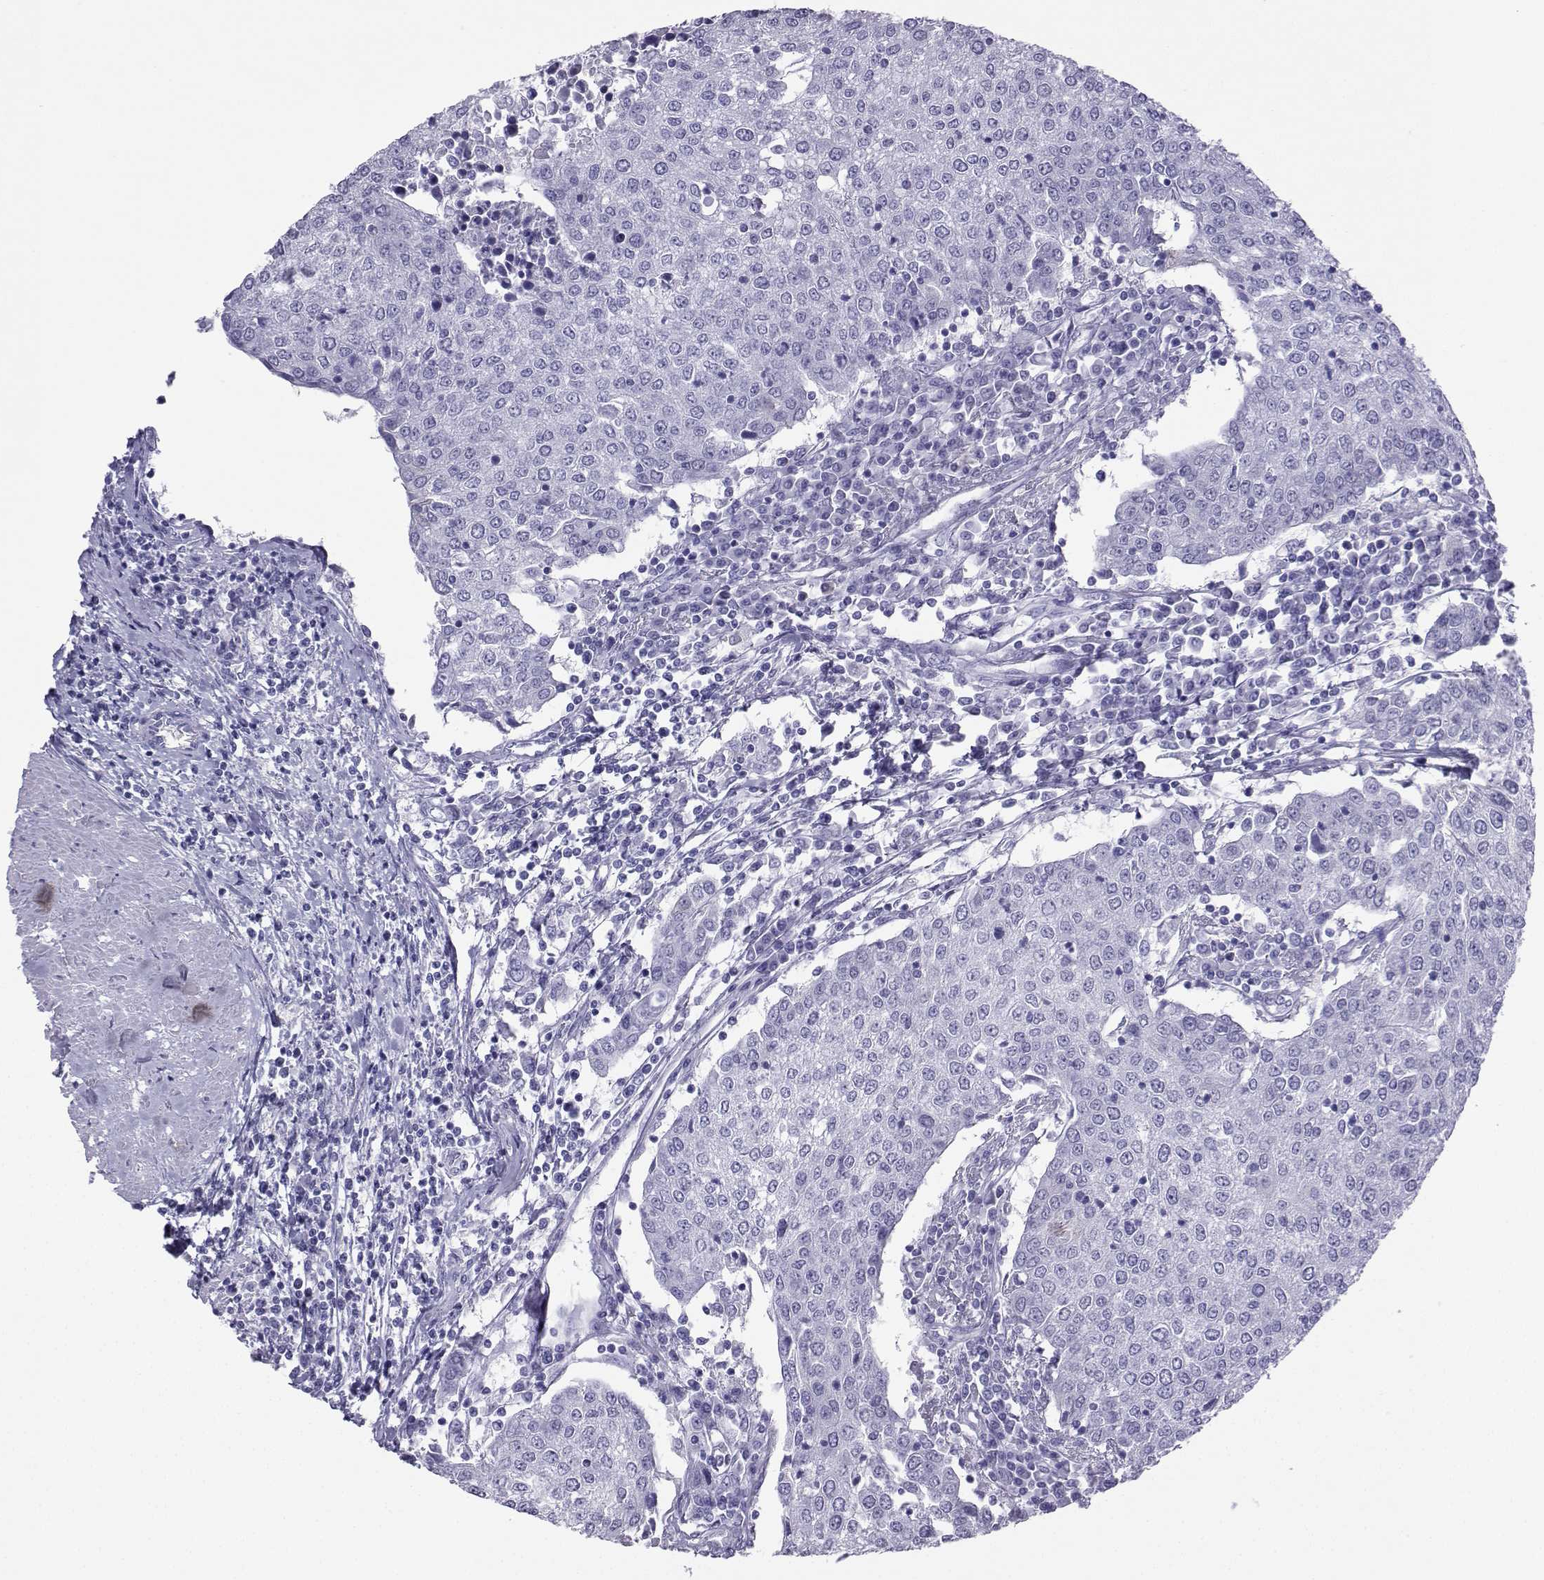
{"staining": {"intensity": "negative", "quantity": "none", "location": "none"}, "tissue": "urothelial cancer", "cell_type": "Tumor cells", "image_type": "cancer", "snomed": [{"axis": "morphology", "description": "Urothelial carcinoma, High grade"}, {"axis": "topography", "description": "Urinary bladder"}], "caption": "This is an immunohistochemistry (IHC) image of human high-grade urothelial carcinoma. There is no staining in tumor cells.", "gene": "LORICRIN", "patient": {"sex": "female", "age": 85}}